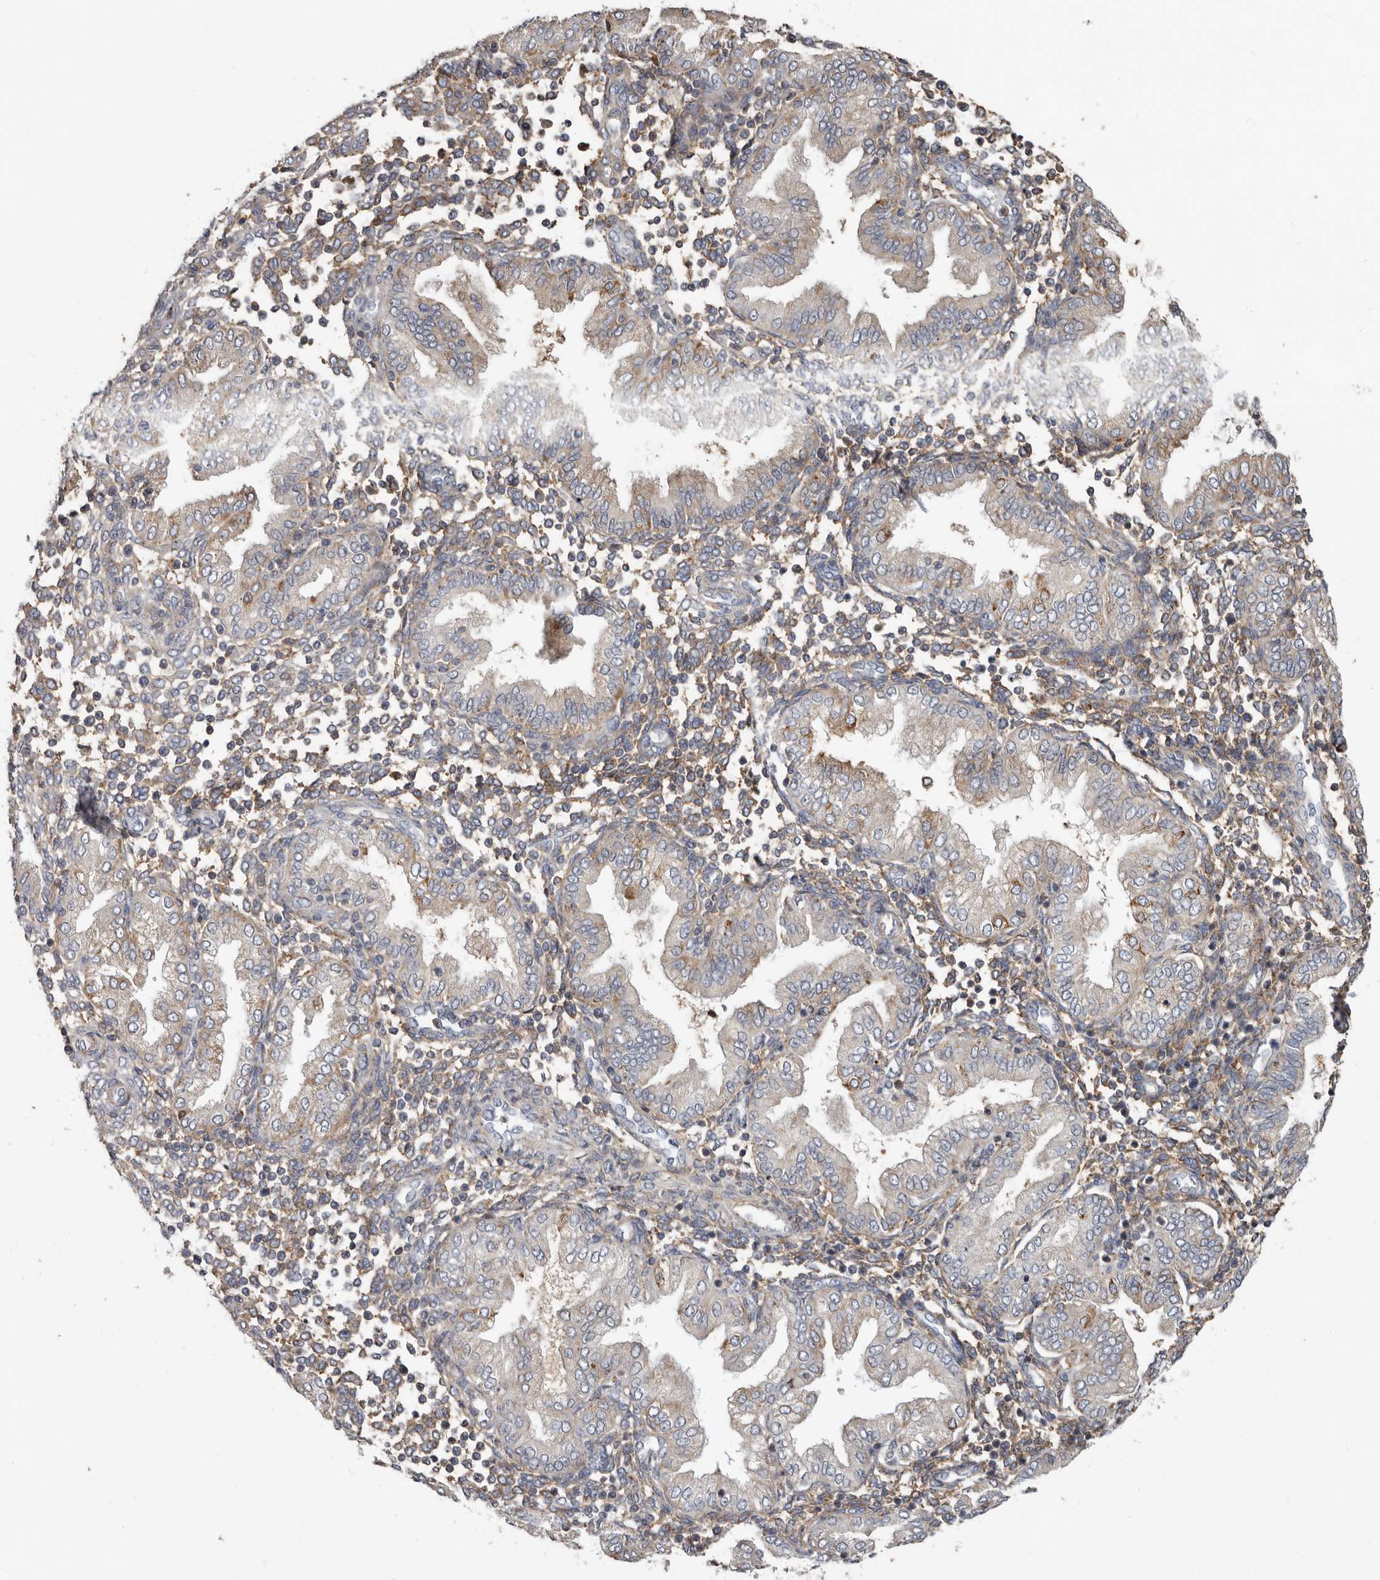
{"staining": {"intensity": "moderate", "quantity": "25%-75%", "location": "cytoplasmic/membranous"}, "tissue": "endometrium", "cell_type": "Cells in endometrial stroma", "image_type": "normal", "snomed": [{"axis": "morphology", "description": "Normal tissue, NOS"}, {"axis": "topography", "description": "Endometrium"}], "caption": "Protein staining reveals moderate cytoplasmic/membranous positivity in about 25%-75% of cells in endometrial stroma in normal endometrium.", "gene": "KIF26B", "patient": {"sex": "female", "age": 53}}